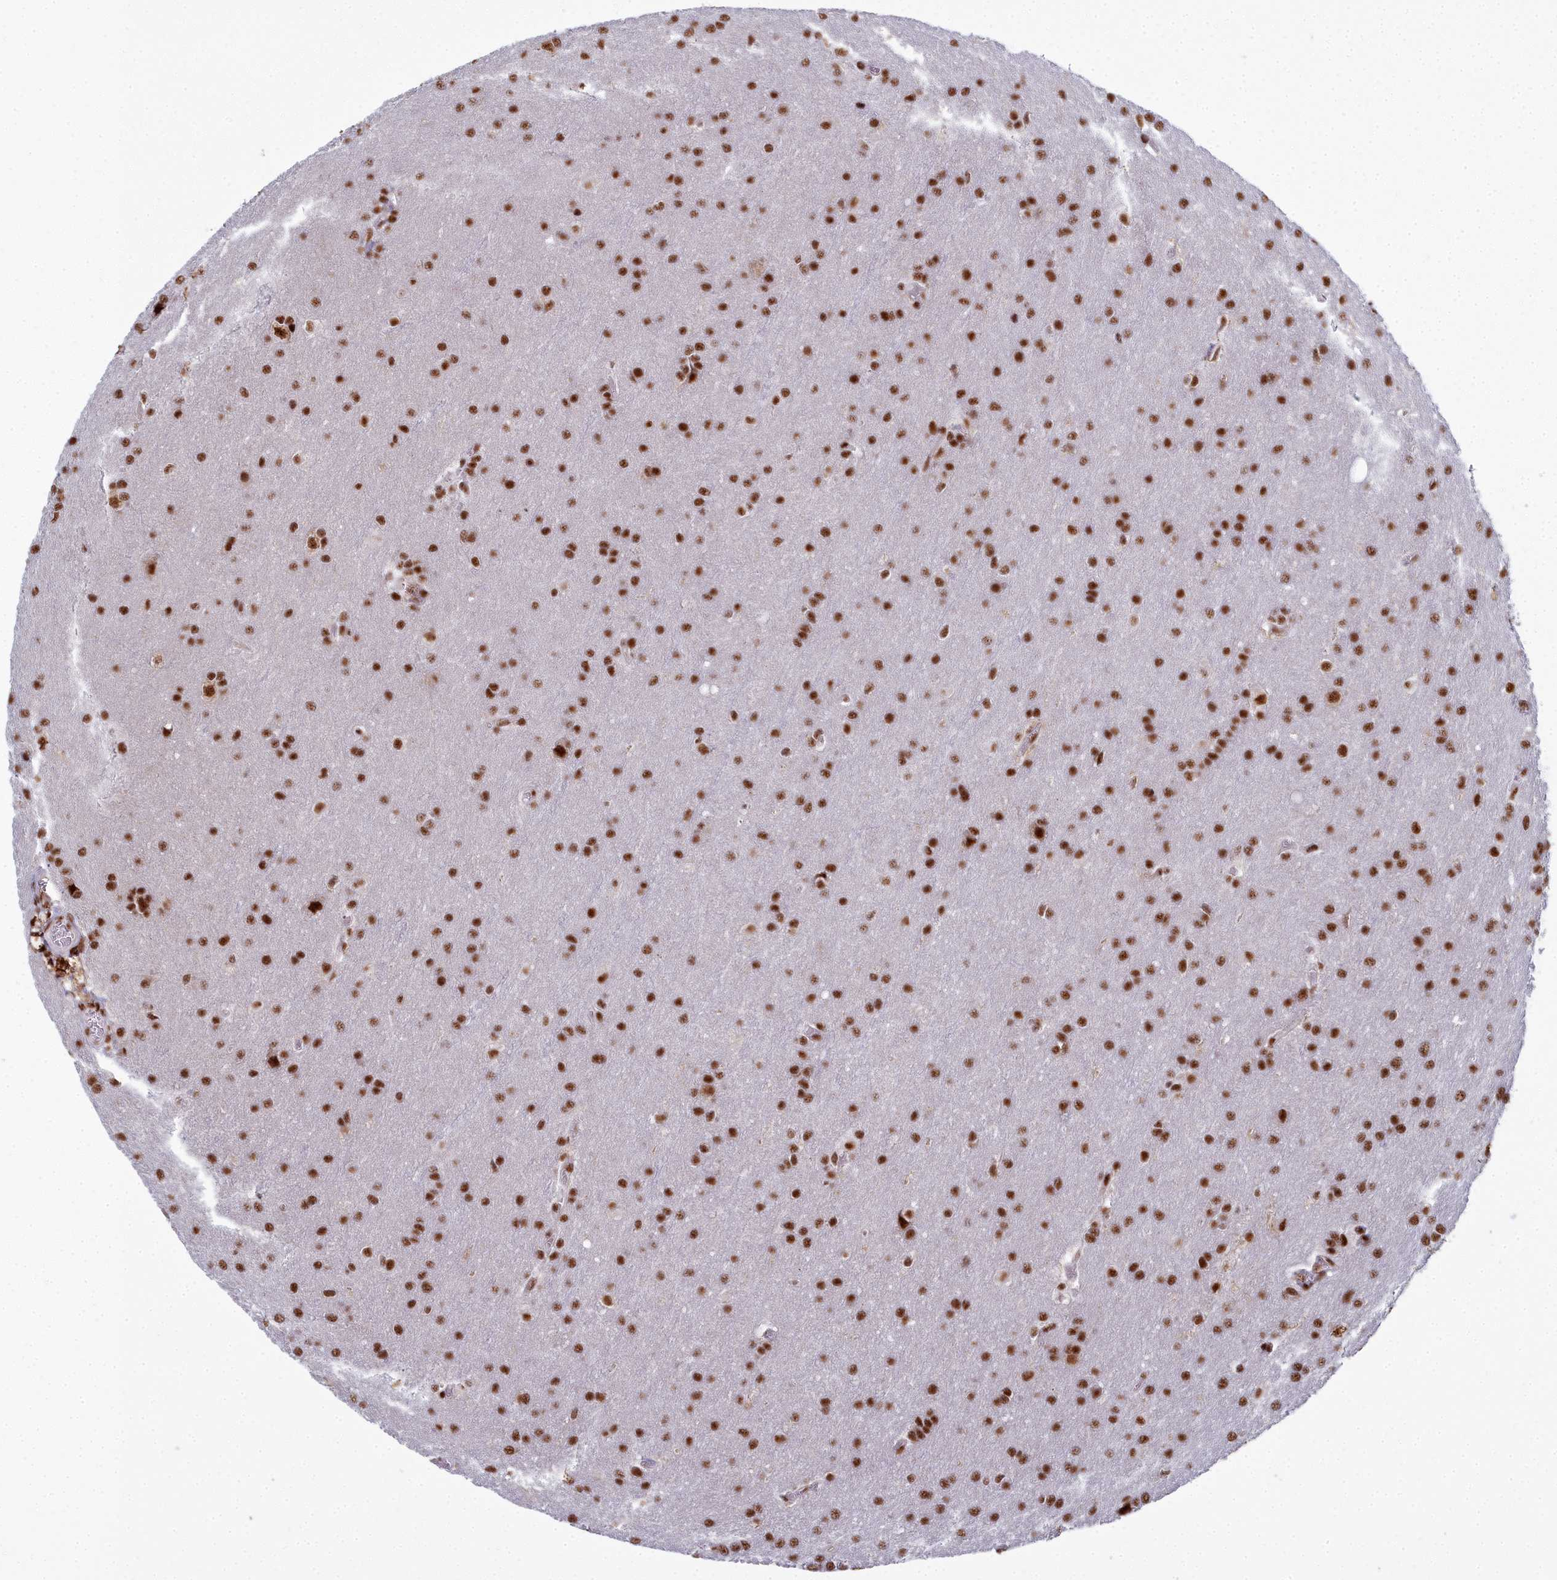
{"staining": {"intensity": "strong", "quantity": ">75%", "location": "nuclear"}, "tissue": "glioma", "cell_type": "Tumor cells", "image_type": "cancer", "snomed": [{"axis": "morphology", "description": "Glioma, malignant, Low grade"}, {"axis": "topography", "description": "Brain"}], "caption": "Immunohistochemistry staining of glioma, which displays high levels of strong nuclear staining in approximately >75% of tumor cells indicating strong nuclear protein positivity. The staining was performed using DAB (brown) for protein detection and nuclei were counterstained in hematoxylin (blue).", "gene": "SF3B3", "patient": {"sex": "female", "age": 32}}